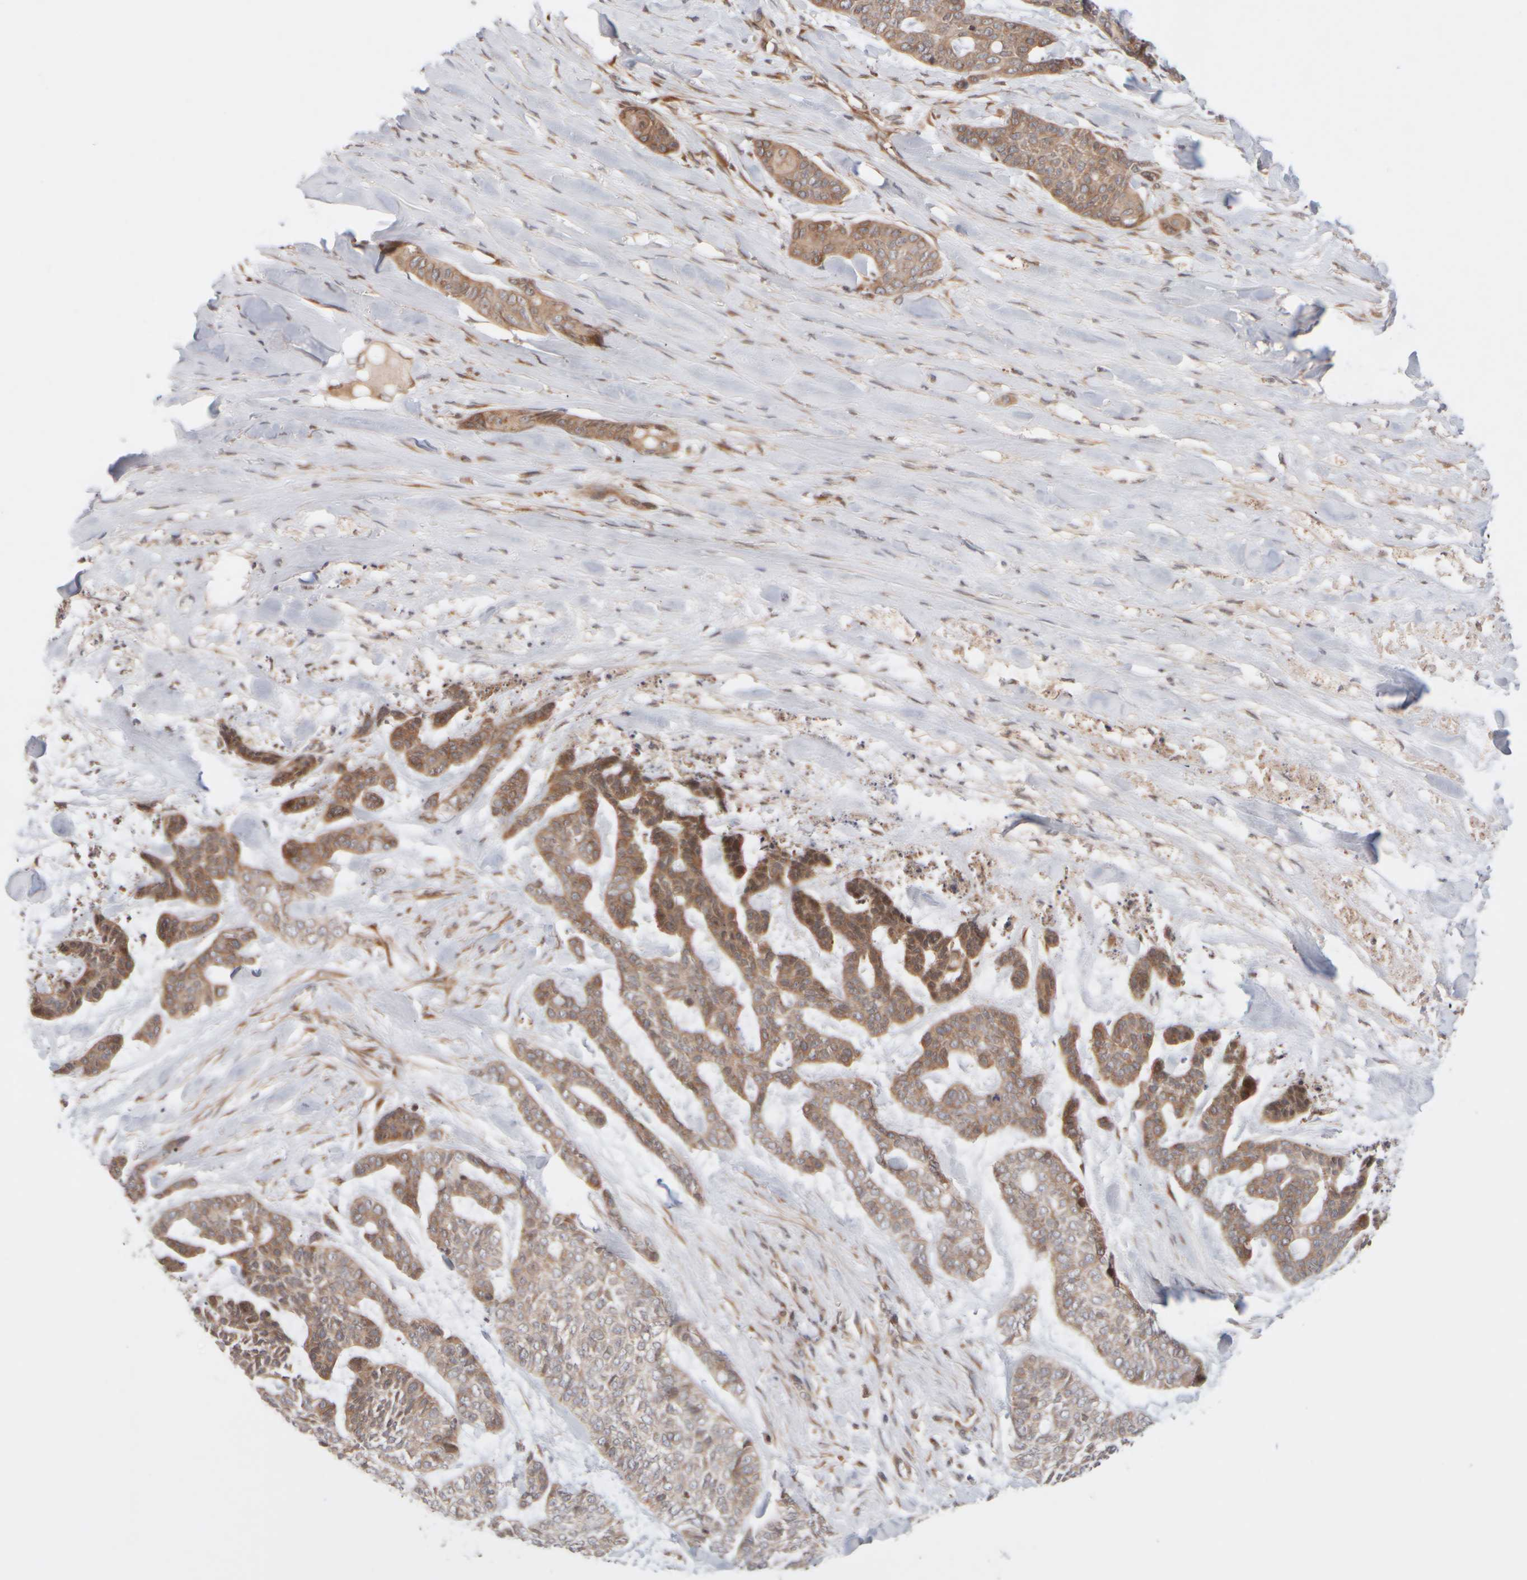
{"staining": {"intensity": "moderate", "quantity": ">75%", "location": "cytoplasmic/membranous"}, "tissue": "skin cancer", "cell_type": "Tumor cells", "image_type": "cancer", "snomed": [{"axis": "morphology", "description": "Basal cell carcinoma"}, {"axis": "topography", "description": "Skin"}], "caption": "Immunohistochemistry (DAB) staining of skin basal cell carcinoma shows moderate cytoplasmic/membranous protein staining in about >75% of tumor cells.", "gene": "GCN1", "patient": {"sex": "female", "age": 64}}